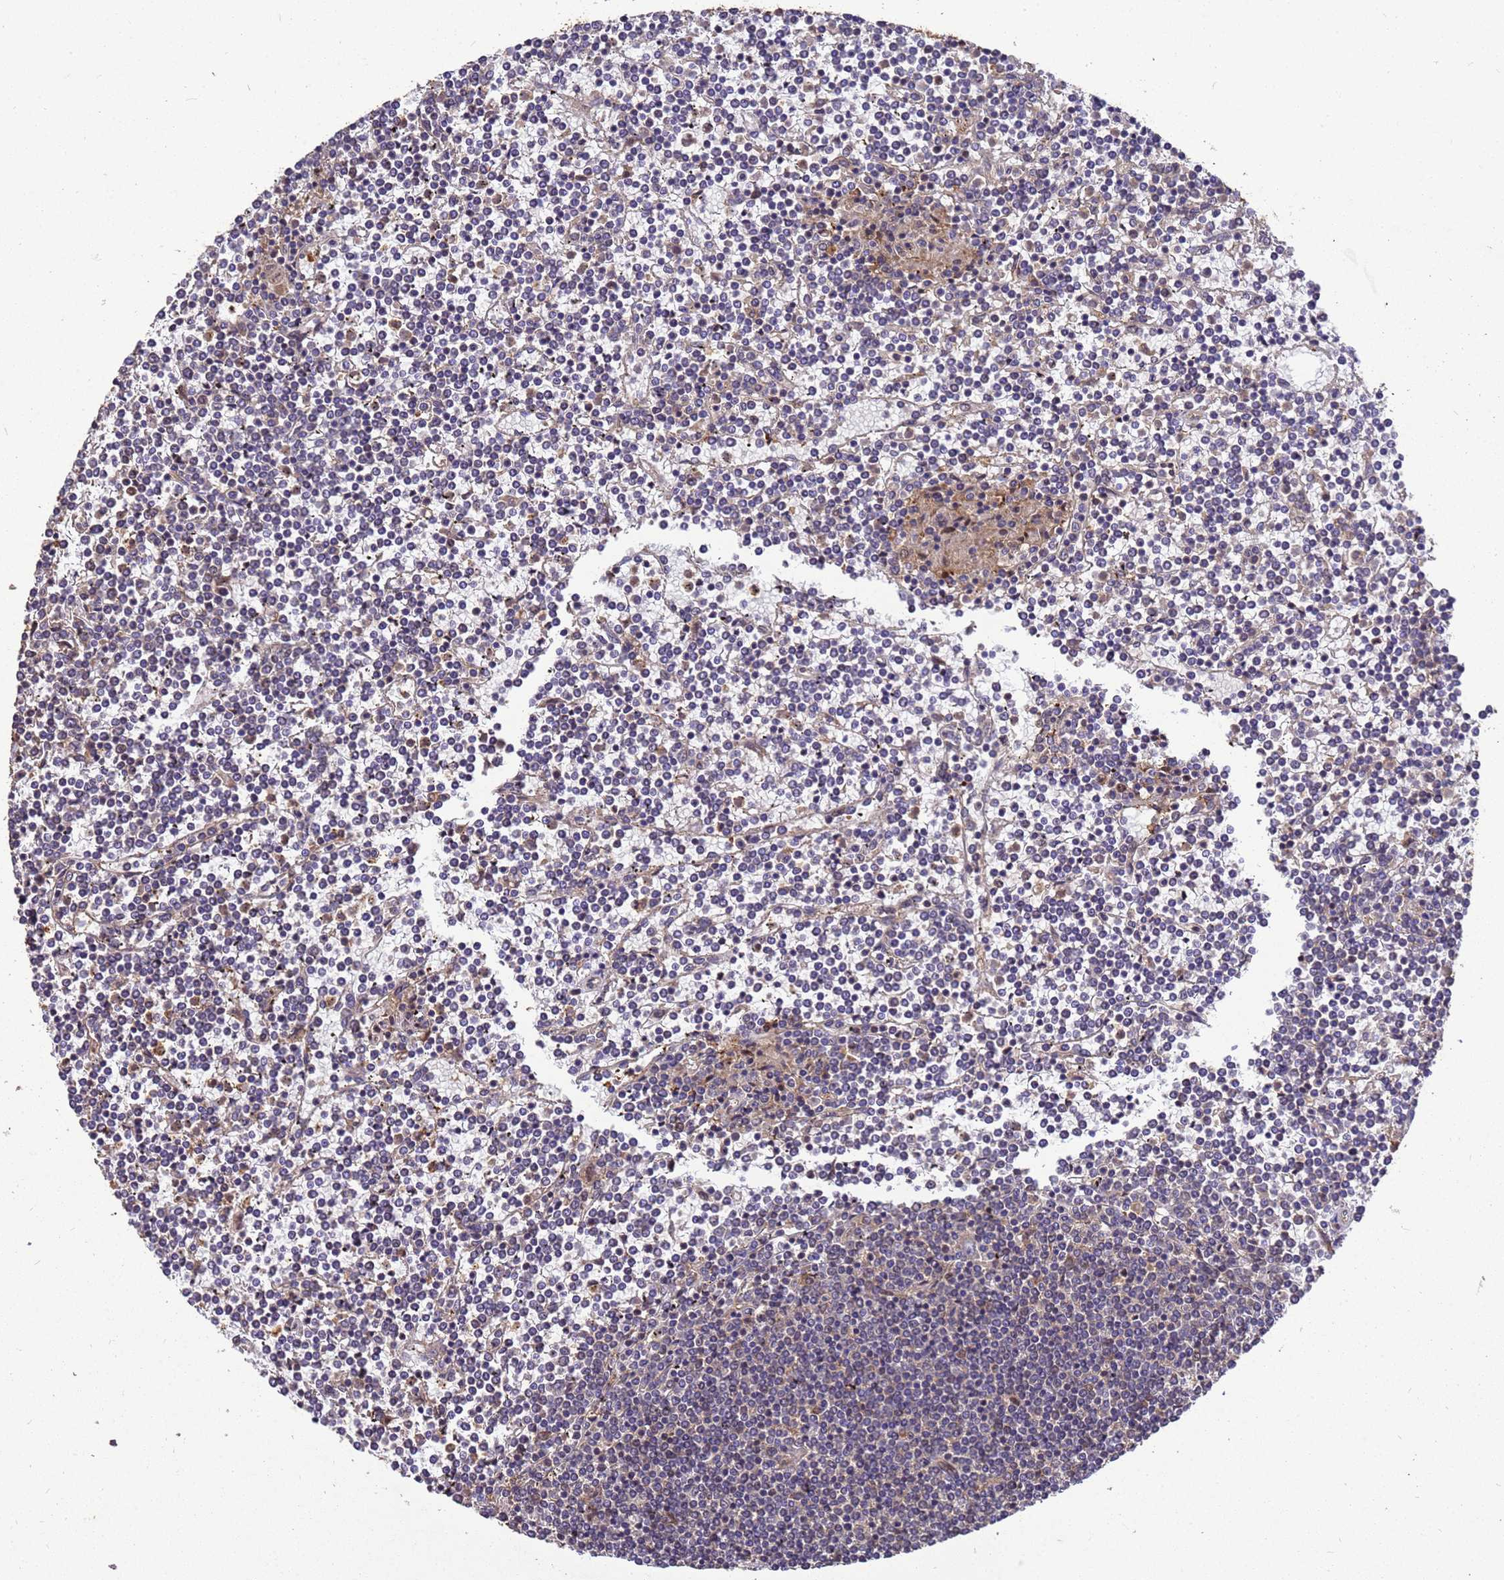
{"staining": {"intensity": "negative", "quantity": "none", "location": "none"}, "tissue": "lymphoma", "cell_type": "Tumor cells", "image_type": "cancer", "snomed": [{"axis": "morphology", "description": "Malignant lymphoma, non-Hodgkin's type, Low grade"}, {"axis": "topography", "description": "Spleen"}], "caption": "Immunohistochemical staining of low-grade malignant lymphoma, non-Hodgkin's type reveals no significant expression in tumor cells. (DAB (3,3'-diaminobenzidine) immunohistochemistry with hematoxylin counter stain).", "gene": "ZNF618", "patient": {"sex": "female", "age": 19}}